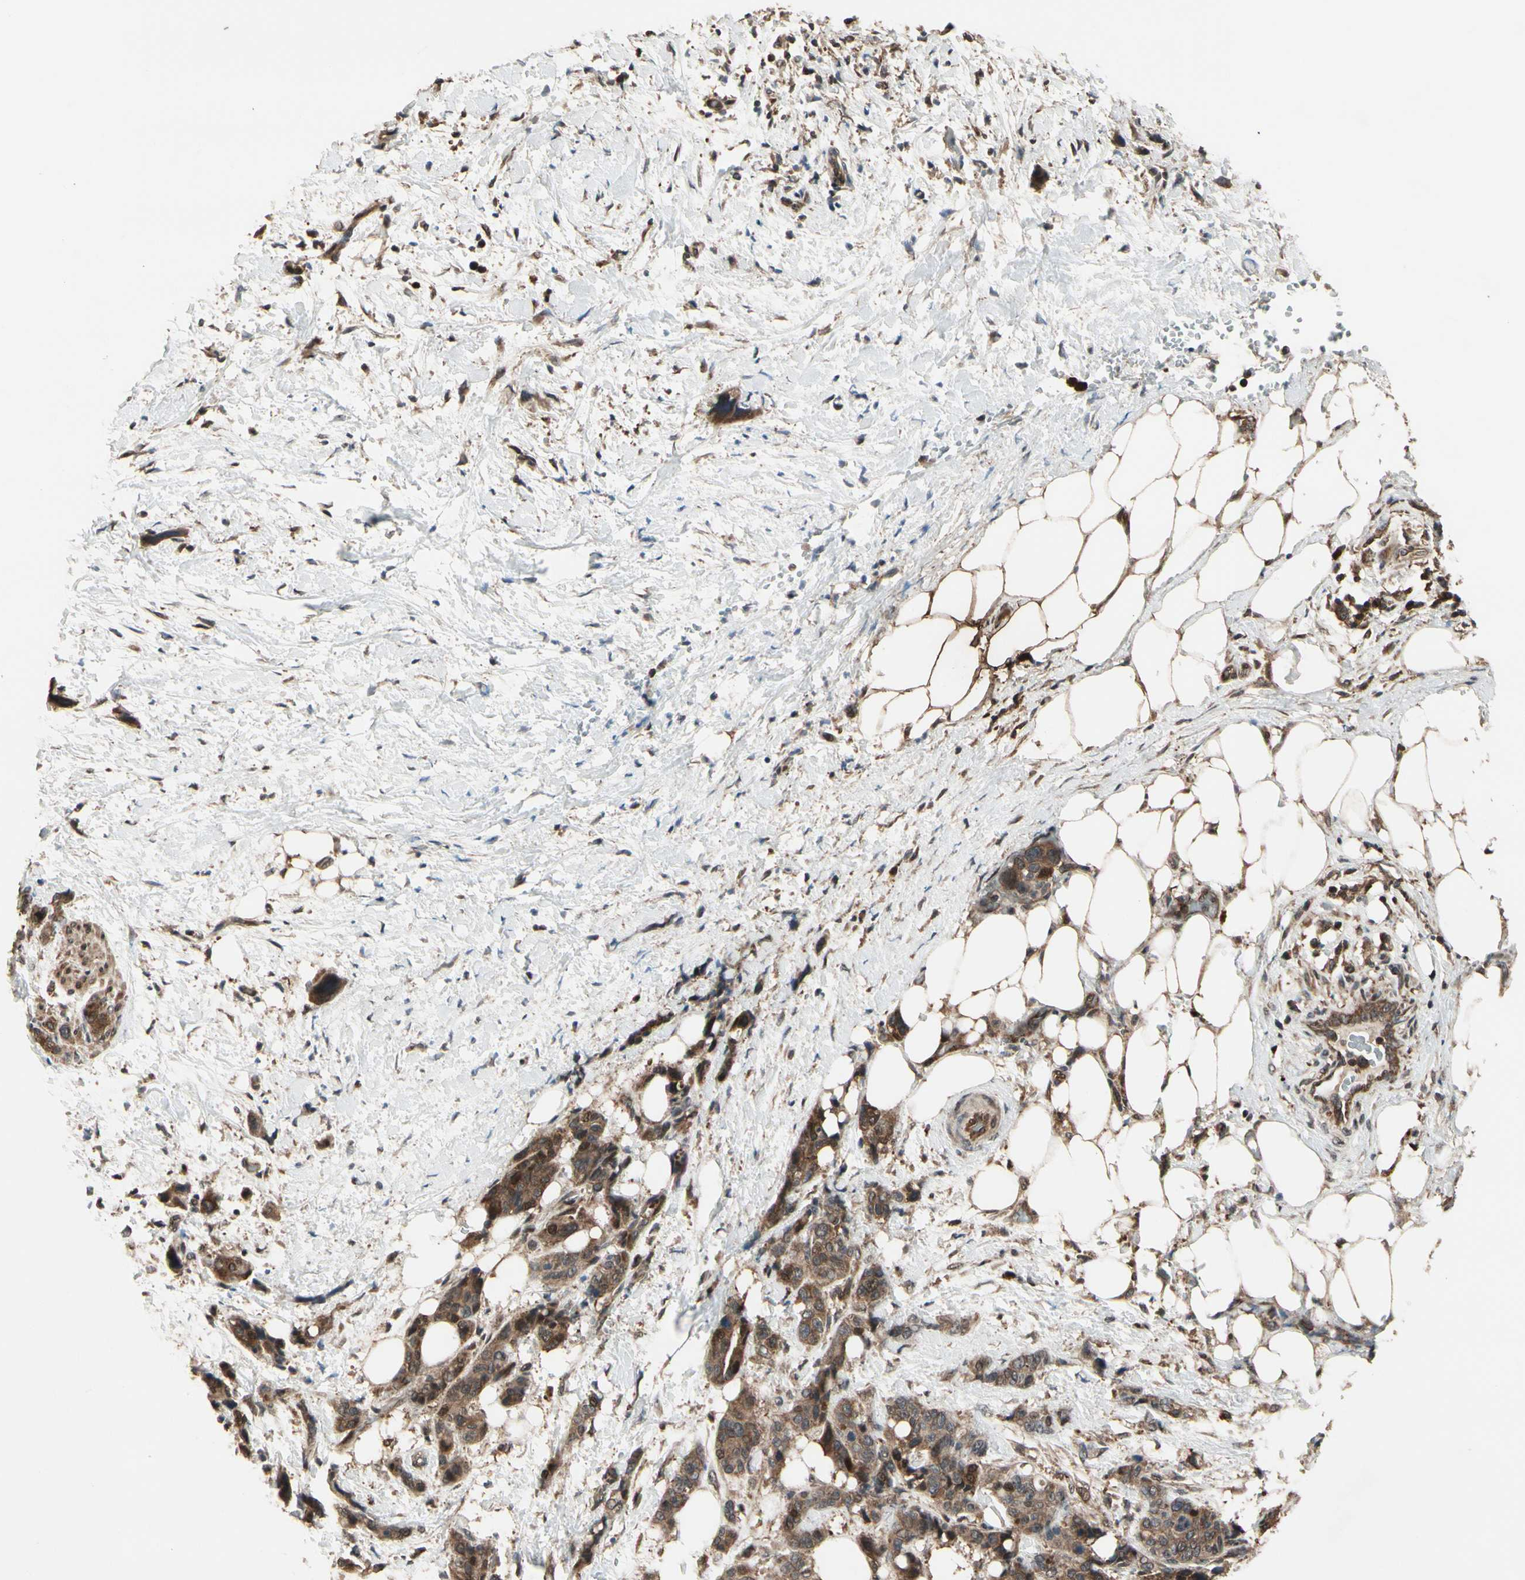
{"staining": {"intensity": "weak", "quantity": "25%-75%", "location": "cytoplasmic/membranous,nuclear"}, "tissue": "pancreatic cancer", "cell_type": "Tumor cells", "image_type": "cancer", "snomed": [{"axis": "morphology", "description": "Adenocarcinoma, NOS"}, {"axis": "topography", "description": "Pancreas"}], "caption": "The histopathology image shows a brown stain indicating the presence of a protein in the cytoplasmic/membranous and nuclear of tumor cells in adenocarcinoma (pancreatic). Nuclei are stained in blue.", "gene": "CSF1R", "patient": {"sex": "male", "age": 46}}